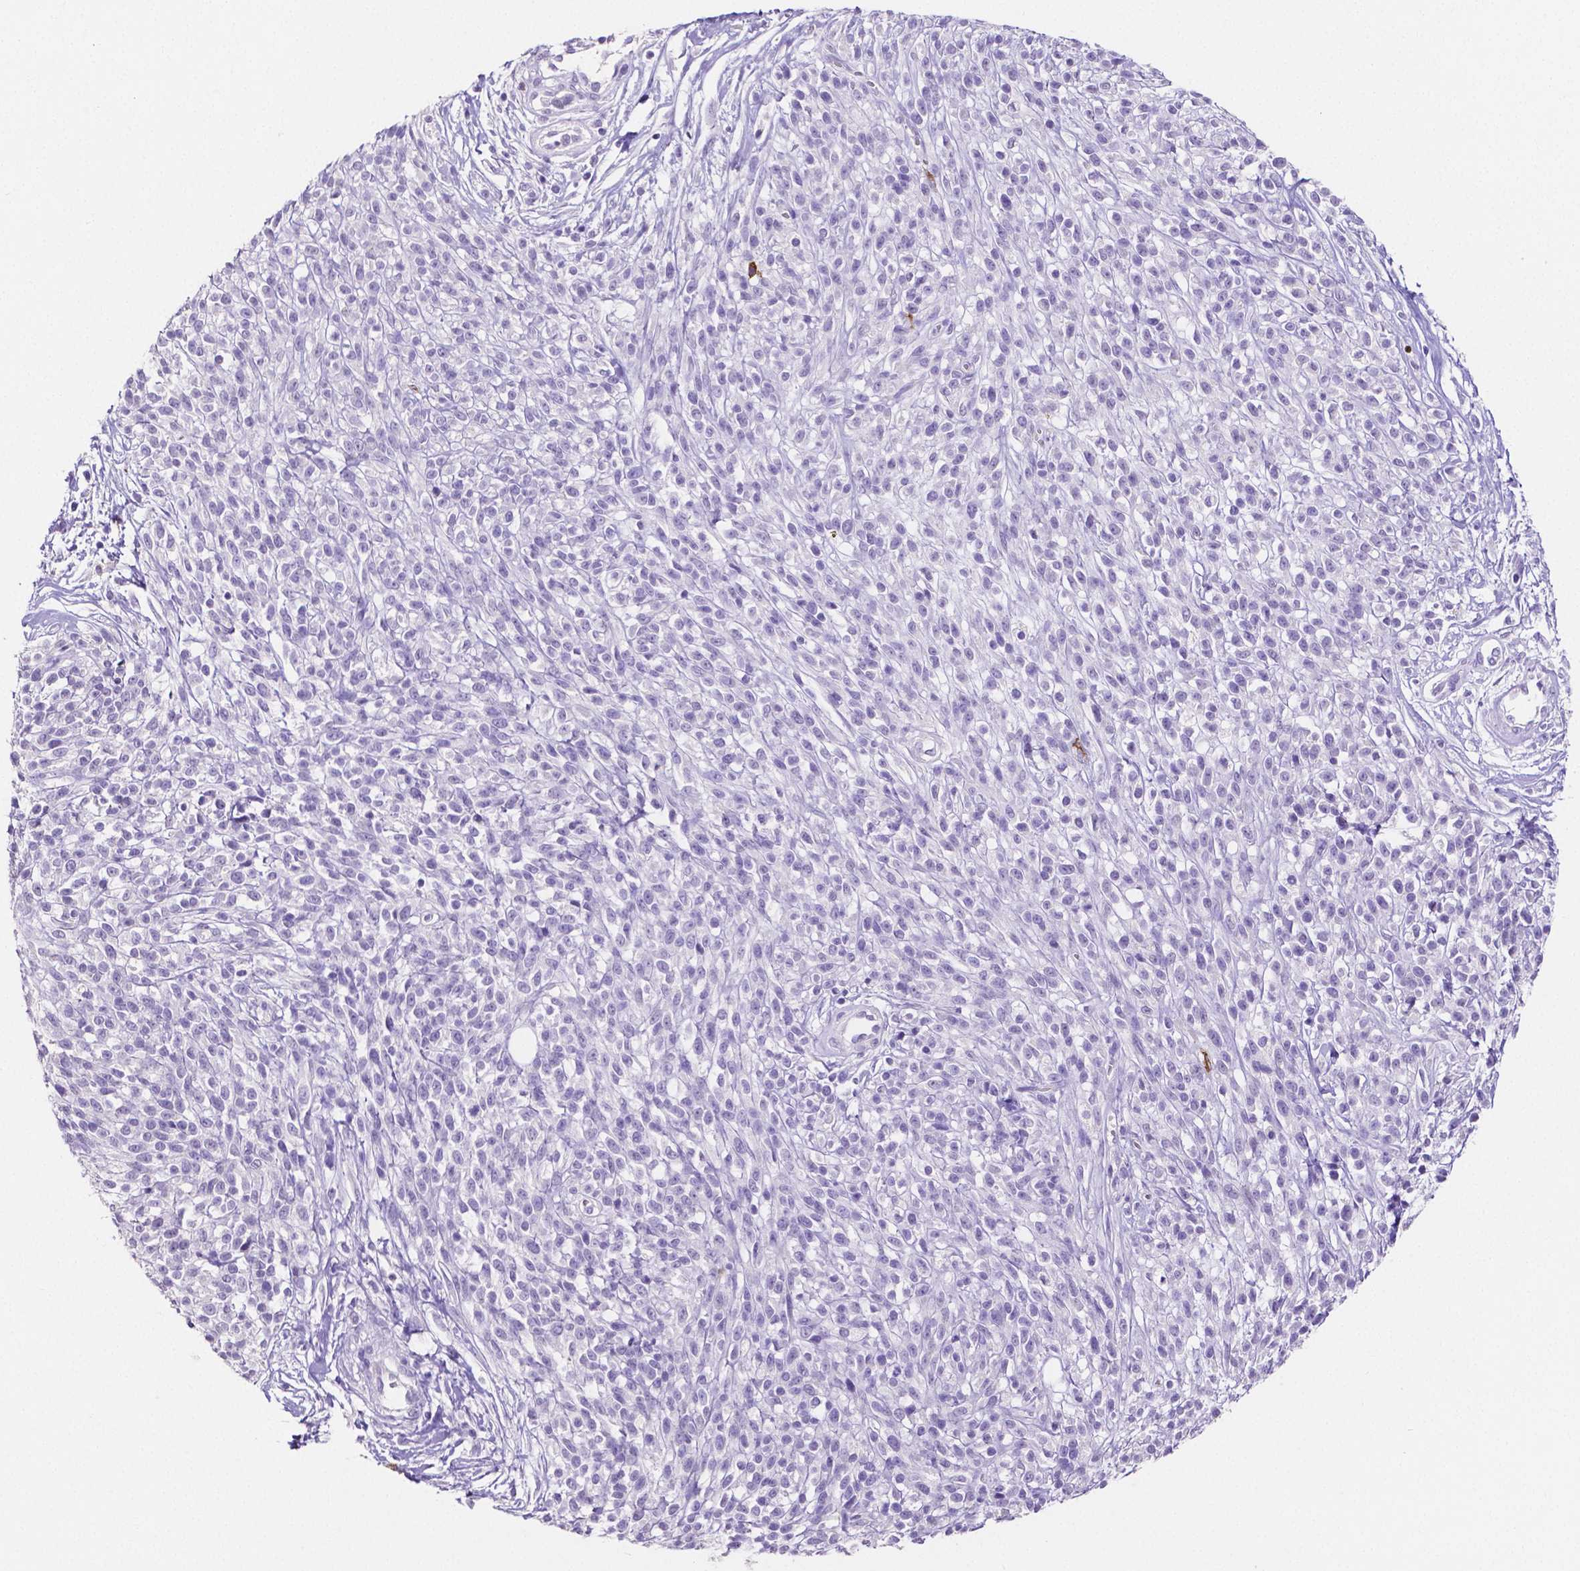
{"staining": {"intensity": "negative", "quantity": "none", "location": "none"}, "tissue": "melanoma", "cell_type": "Tumor cells", "image_type": "cancer", "snomed": [{"axis": "morphology", "description": "Malignant melanoma, NOS"}, {"axis": "topography", "description": "Skin"}, {"axis": "topography", "description": "Skin of trunk"}], "caption": "An IHC photomicrograph of melanoma is shown. There is no staining in tumor cells of melanoma. (DAB (3,3'-diaminobenzidine) immunohistochemistry, high magnification).", "gene": "MMP9", "patient": {"sex": "male", "age": 74}}